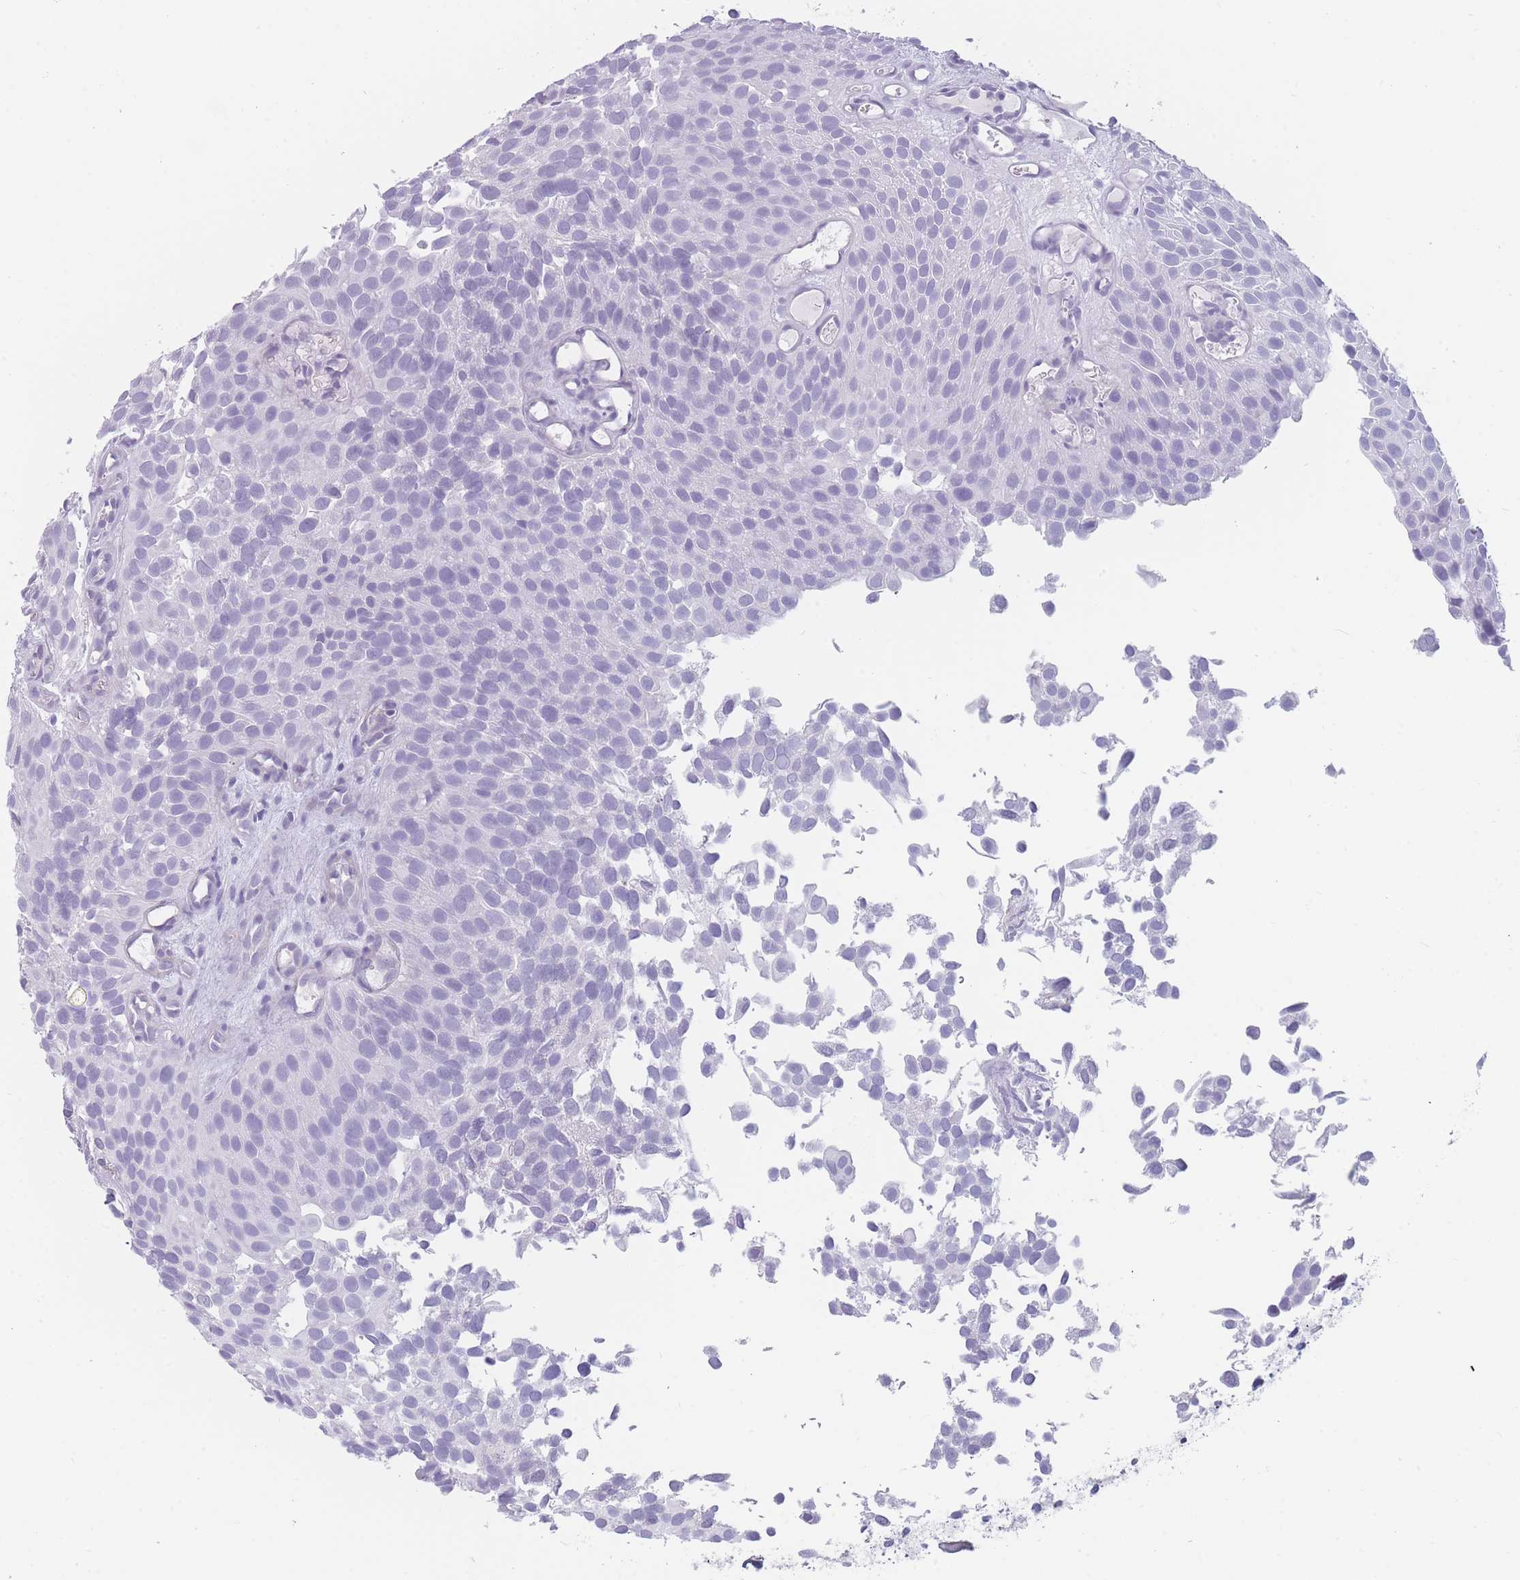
{"staining": {"intensity": "negative", "quantity": "none", "location": "none"}, "tissue": "urothelial cancer", "cell_type": "Tumor cells", "image_type": "cancer", "snomed": [{"axis": "morphology", "description": "Urothelial carcinoma, Low grade"}, {"axis": "topography", "description": "Urinary bladder"}], "caption": "Immunohistochemistry (IHC) histopathology image of neoplastic tissue: urothelial cancer stained with DAB demonstrates no significant protein expression in tumor cells.", "gene": "GPR12", "patient": {"sex": "male", "age": 88}}